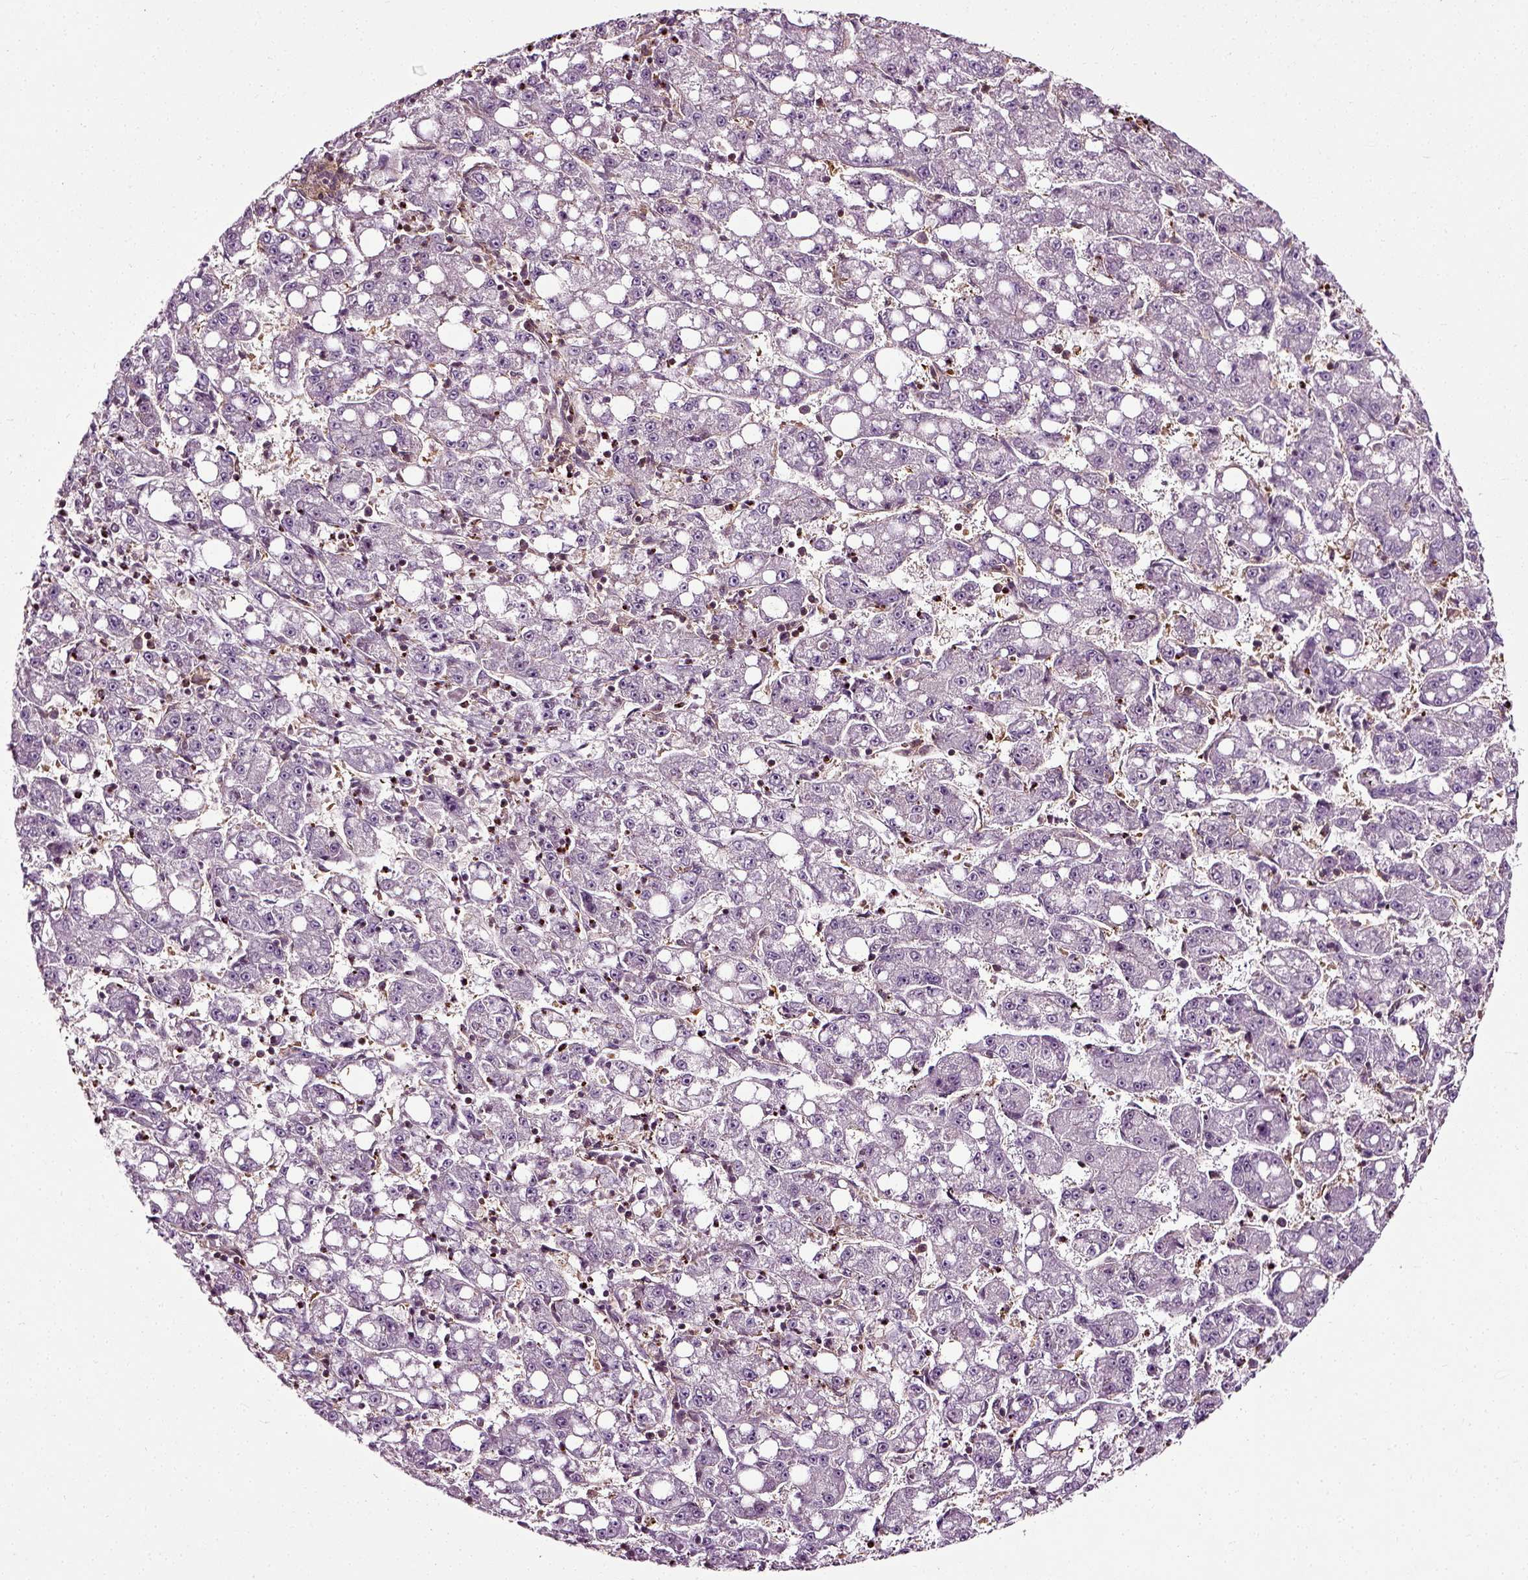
{"staining": {"intensity": "negative", "quantity": "none", "location": "none"}, "tissue": "liver cancer", "cell_type": "Tumor cells", "image_type": "cancer", "snomed": [{"axis": "morphology", "description": "Carcinoma, Hepatocellular, NOS"}, {"axis": "topography", "description": "Liver"}], "caption": "Human liver cancer (hepatocellular carcinoma) stained for a protein using immunohistochemistry exhibits no staining in tumor cells.", "gene": "RHOF", "patient": {"sex": "female", "age": 65}}